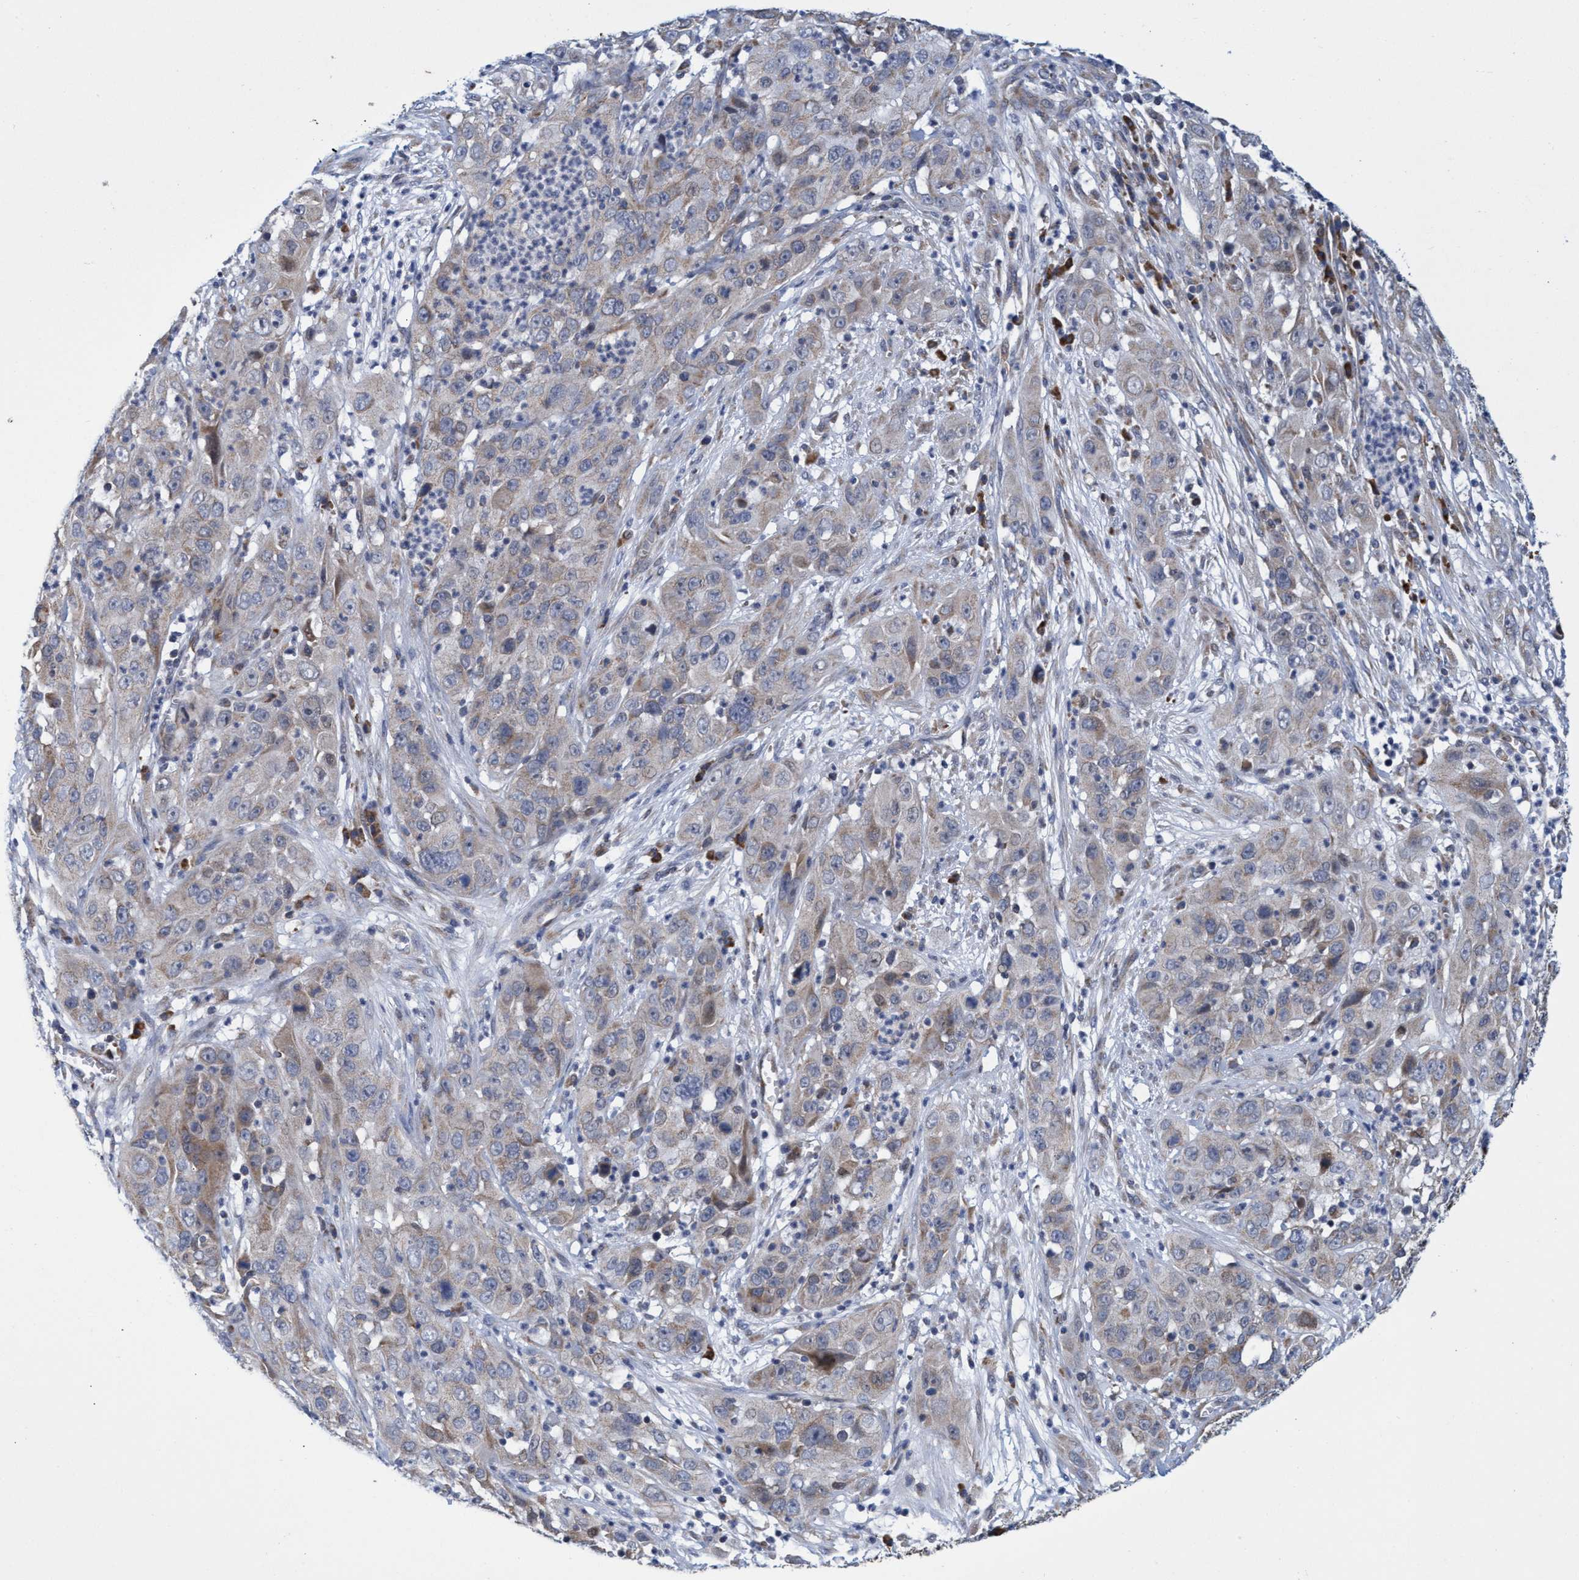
{"staining": {"intensity": "weak", "quantity": "25%-75%", "location": "cytoplasmic/membranous"}, "tissue": "cervical cancer", "cell_type": "Tumor cells", "image_type": "cancer", "snomed": [{"axis": "morphology", "description": "Squamous cell carcinoma, NOS"}, {"axis": "topography", "description": "Cervix"}], "caption": "Weak cytoplasmic/membranous expression for a protein is present in about 25%-75% of tumor cells of cervical cancer (squamous cell carcinoma) using IHC.", "gene": "NAT16", "patient": {"sex": "female", "age": 32}}